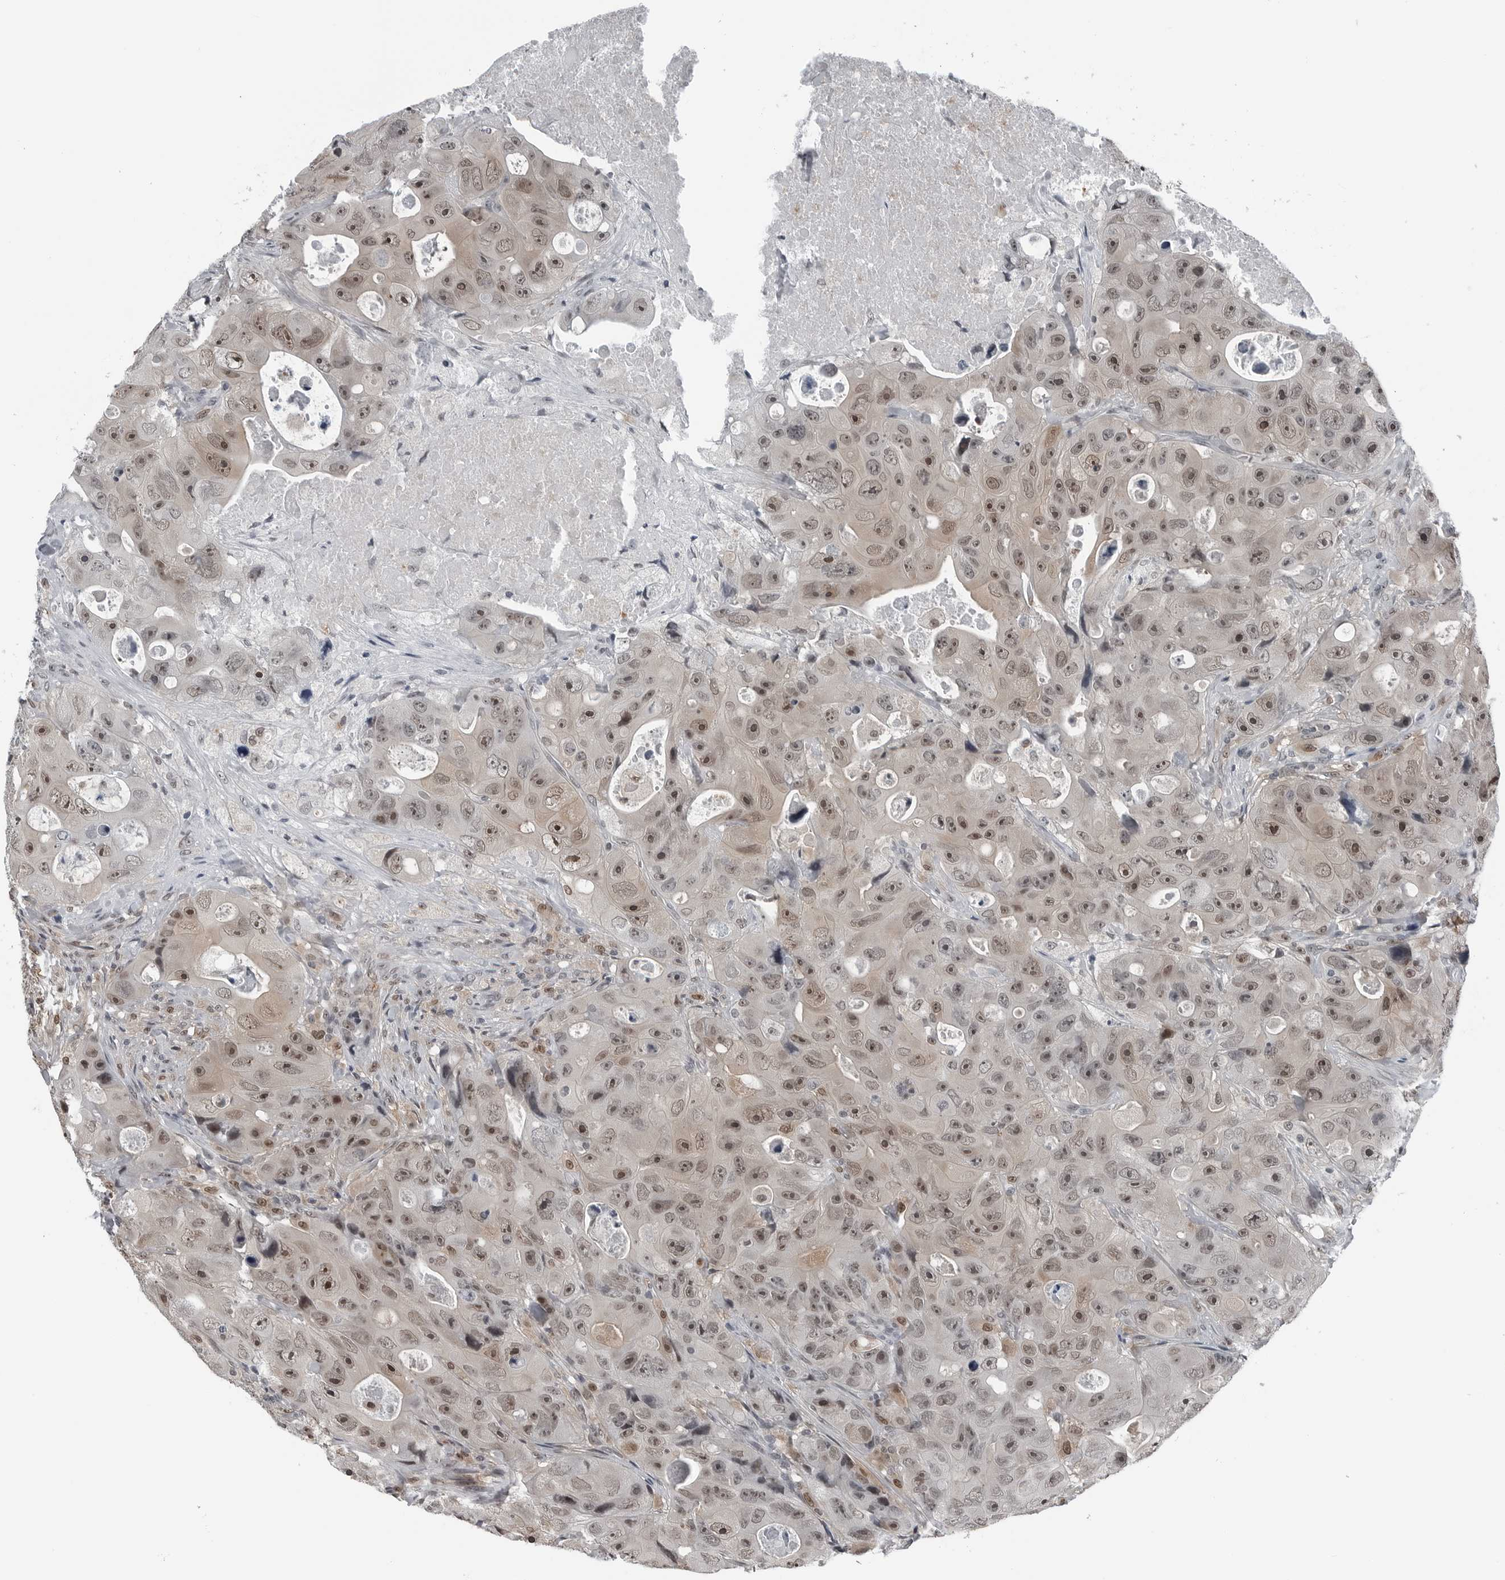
{"staining": {"intensity": "moderate", "quantity": ">75%", "location": "nuclear"}, "tissue": "colorectal cancer", "cell_type": "Tumor cells", "image_type": "cancer", "snomed": [{"axis": "morphology", "description": "Adenocarcinoma, NOS"}, {"axis": "topography", "description": "Colon"}], "caption": "IHC (DAB (3,3'-diaminobenzidine)) staining of human adenocarcinoma (colorectal) exhibits moderate nuclear protein expression in about >75% of tumor cells.", "gene": "AKR1A1", "patient": {"sex": "female", "age": 46}}